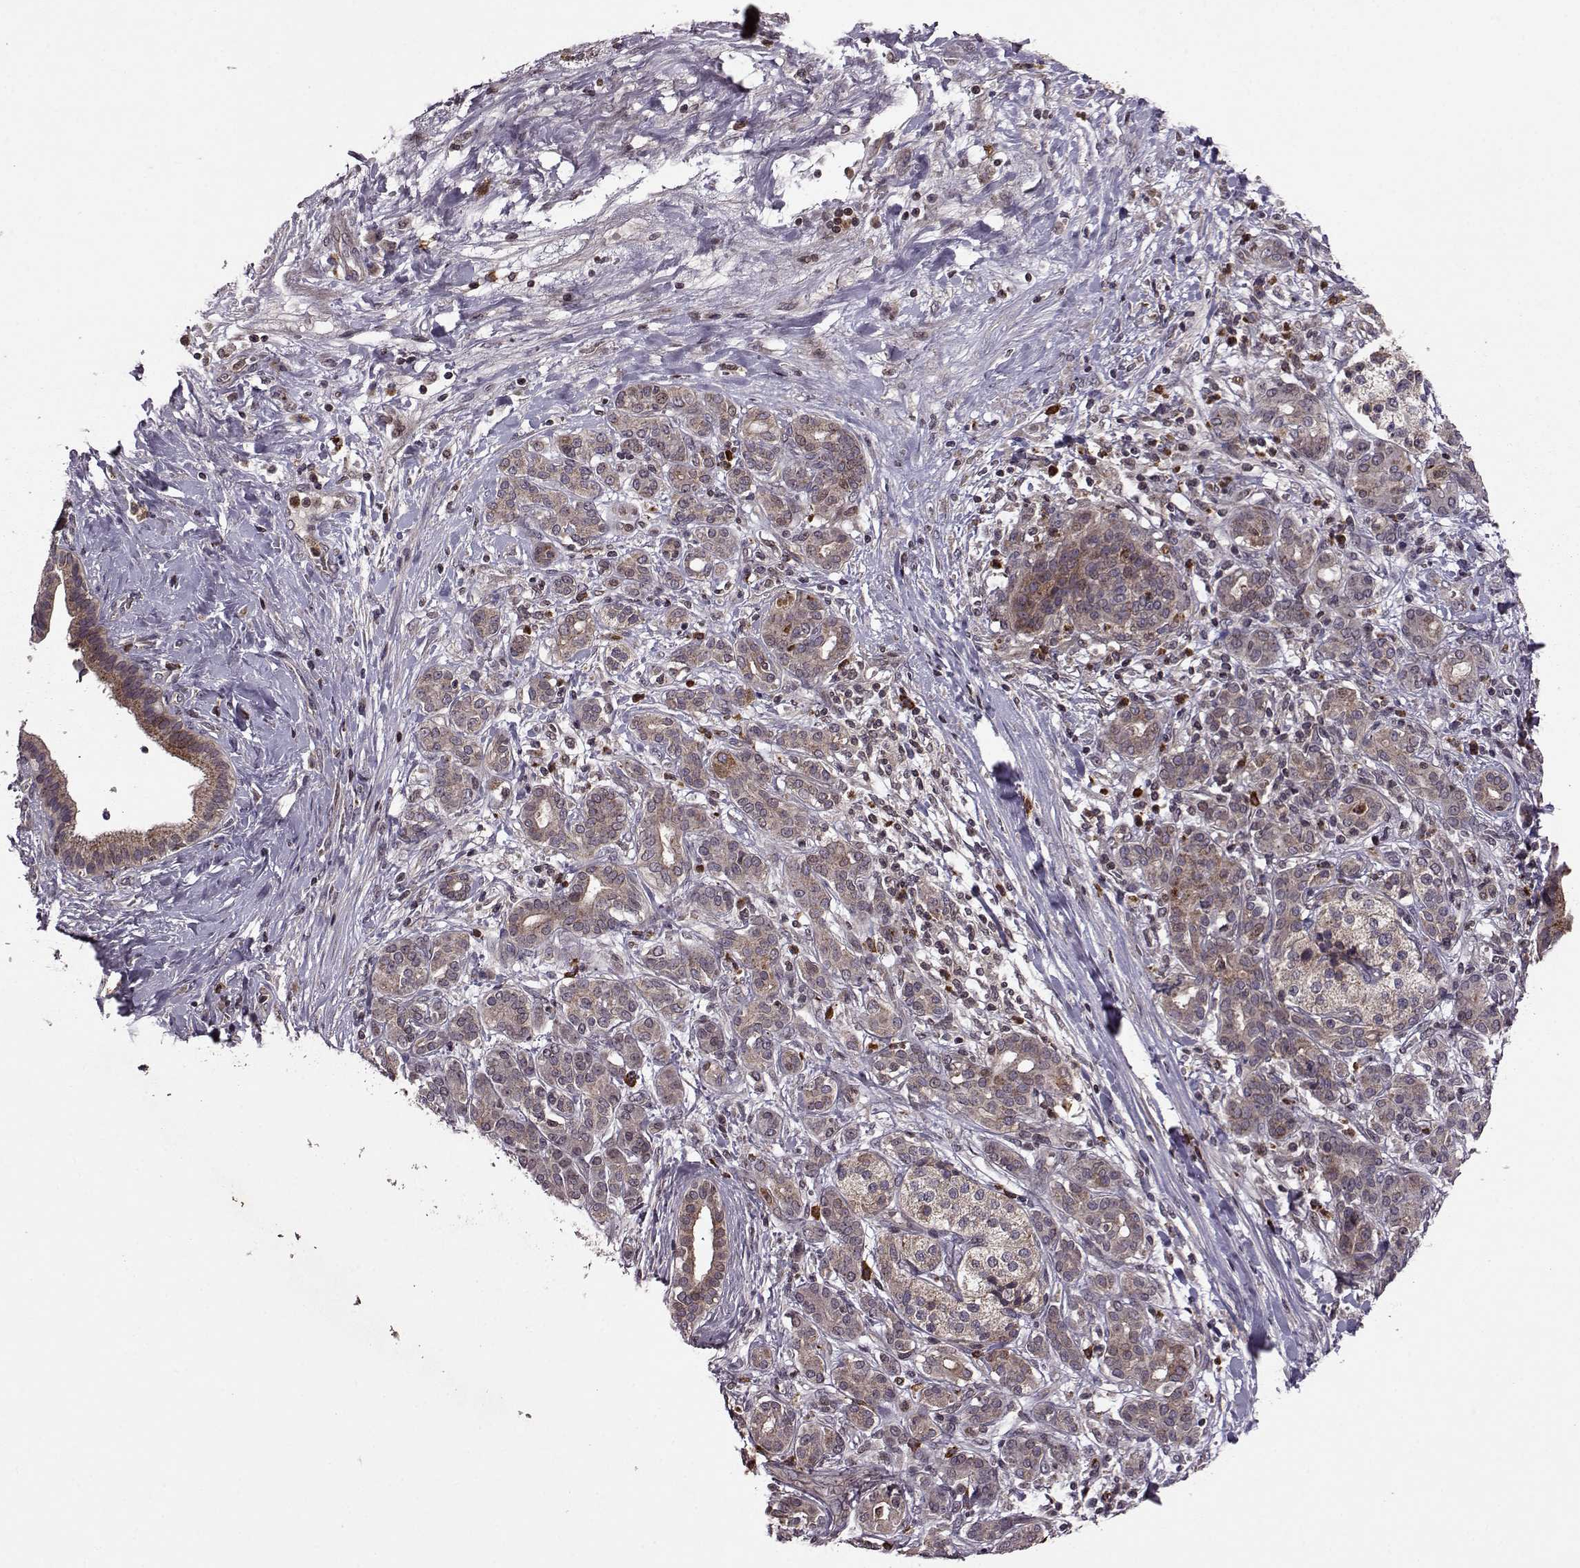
{"staining": {"intensity": "weak", "quantity": ">75%", "location": "cytoplasmic/membranous"}, "tissue": "pancreatic cancer", "cell_type": "Tumor cells", "image_type": "cancer", "snomed": [{"axis": "morphology", "description": "Adenocarcinoma, NOS"}, {"axis": "topography", "description": "Pancreas"}], "caption": "Pancreatic adenocarcinoma tissue displays weak cytoplasmic/membranous expression in about >75% of tumor cells", "gene": "TRMU", "patient": {"sex": "male", "age": 44}}